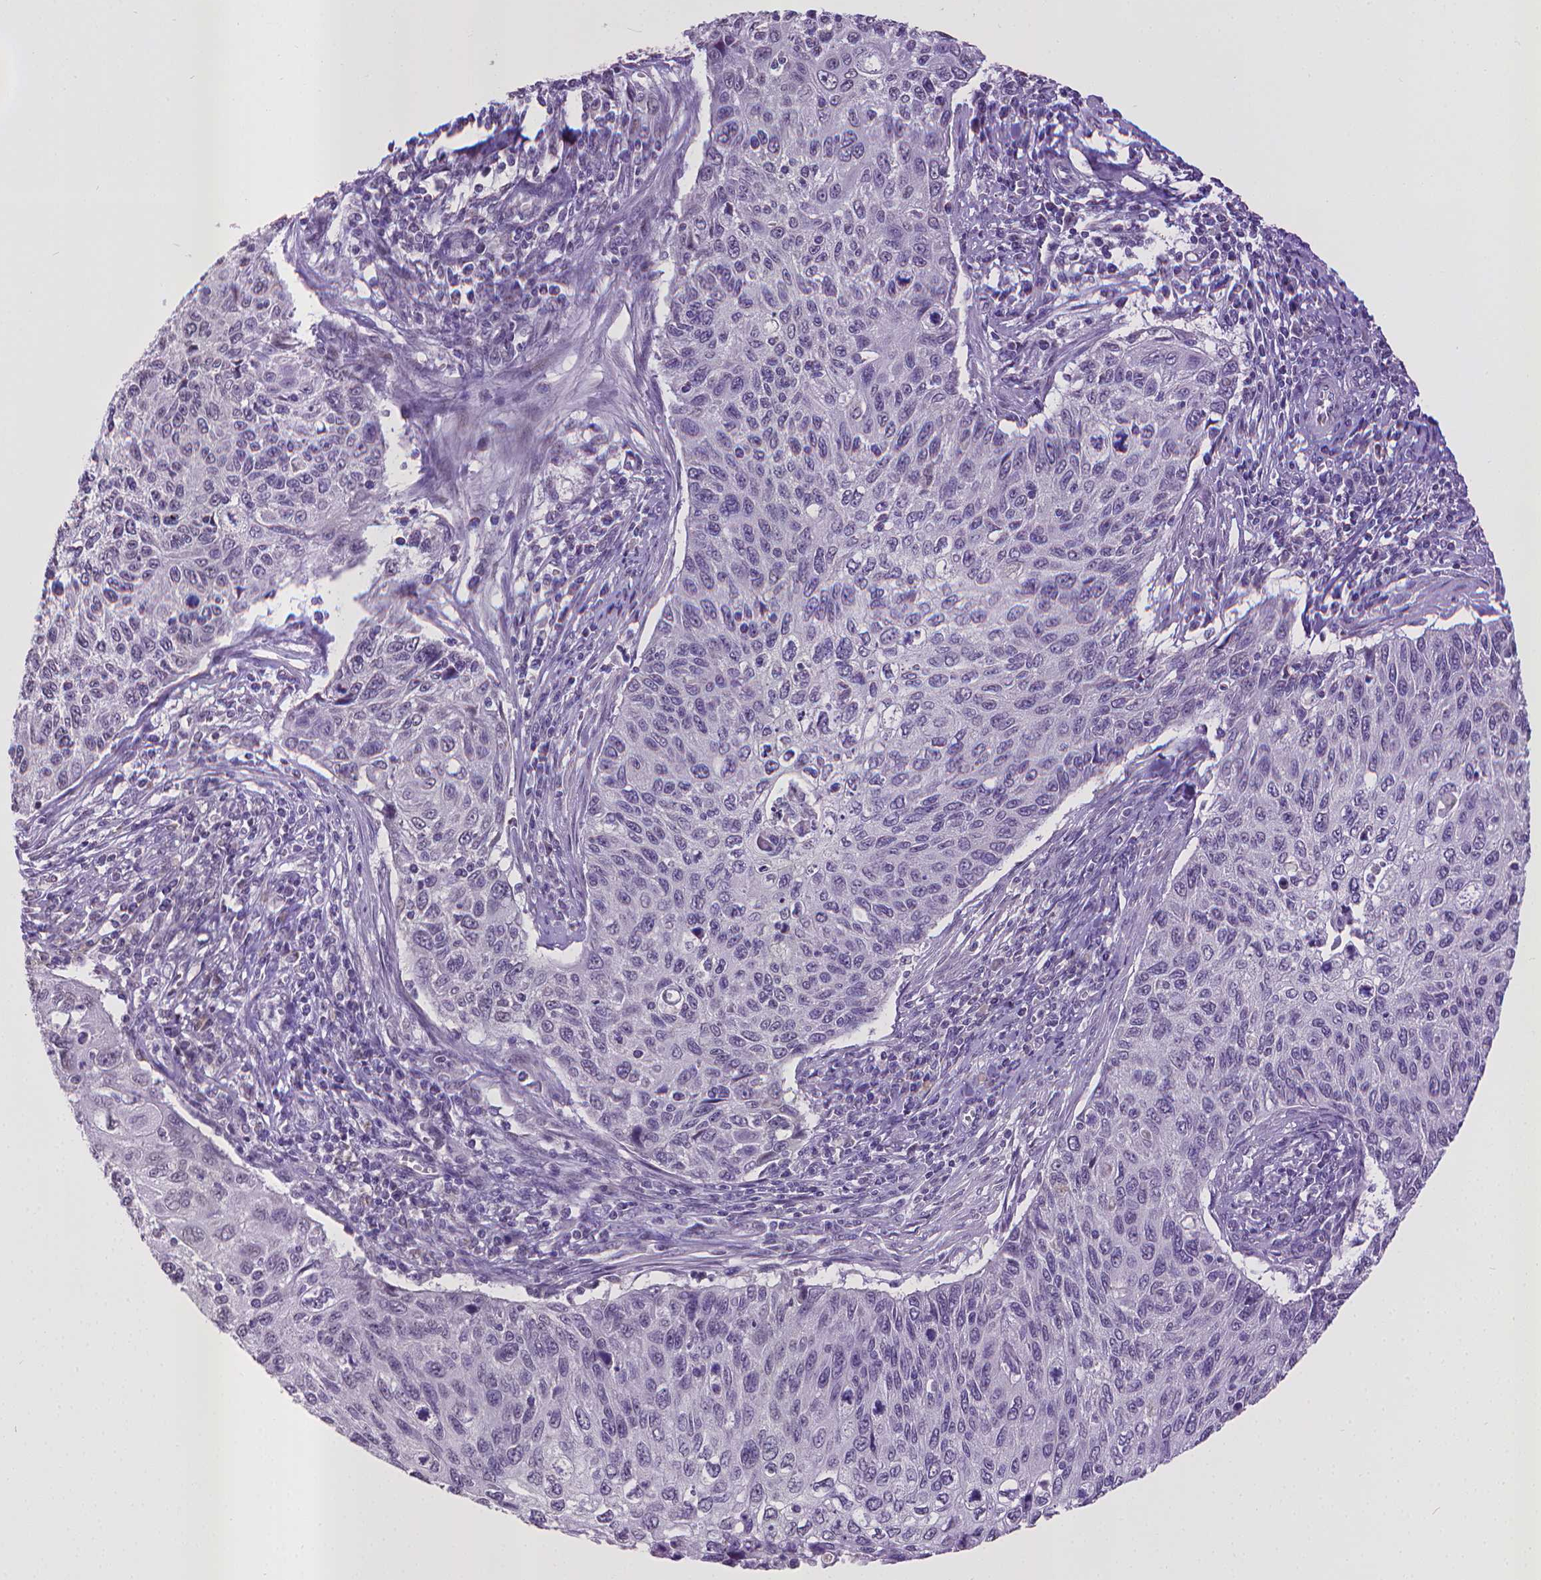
{"staining": {"intensity": "negative", "quantity": "none", "location": "none"}, "tissue": "cervical cancer", "cell_type": "Tumor cells", "image_type": "cancer", "snomed": [{"axis": "morphology", "description": "Squamous cell carcinoma, NOS"}, {"axis": "topography", "description": "Cervix"}], "caption": "Immunohistochemistry histopathology image of human squamous cell carcinoma (cervical) stained for a protein (brown), which exhibits no staining in tumor cells.", "gene": "KMO", "patient": {"sex": "female", "age": 70}}